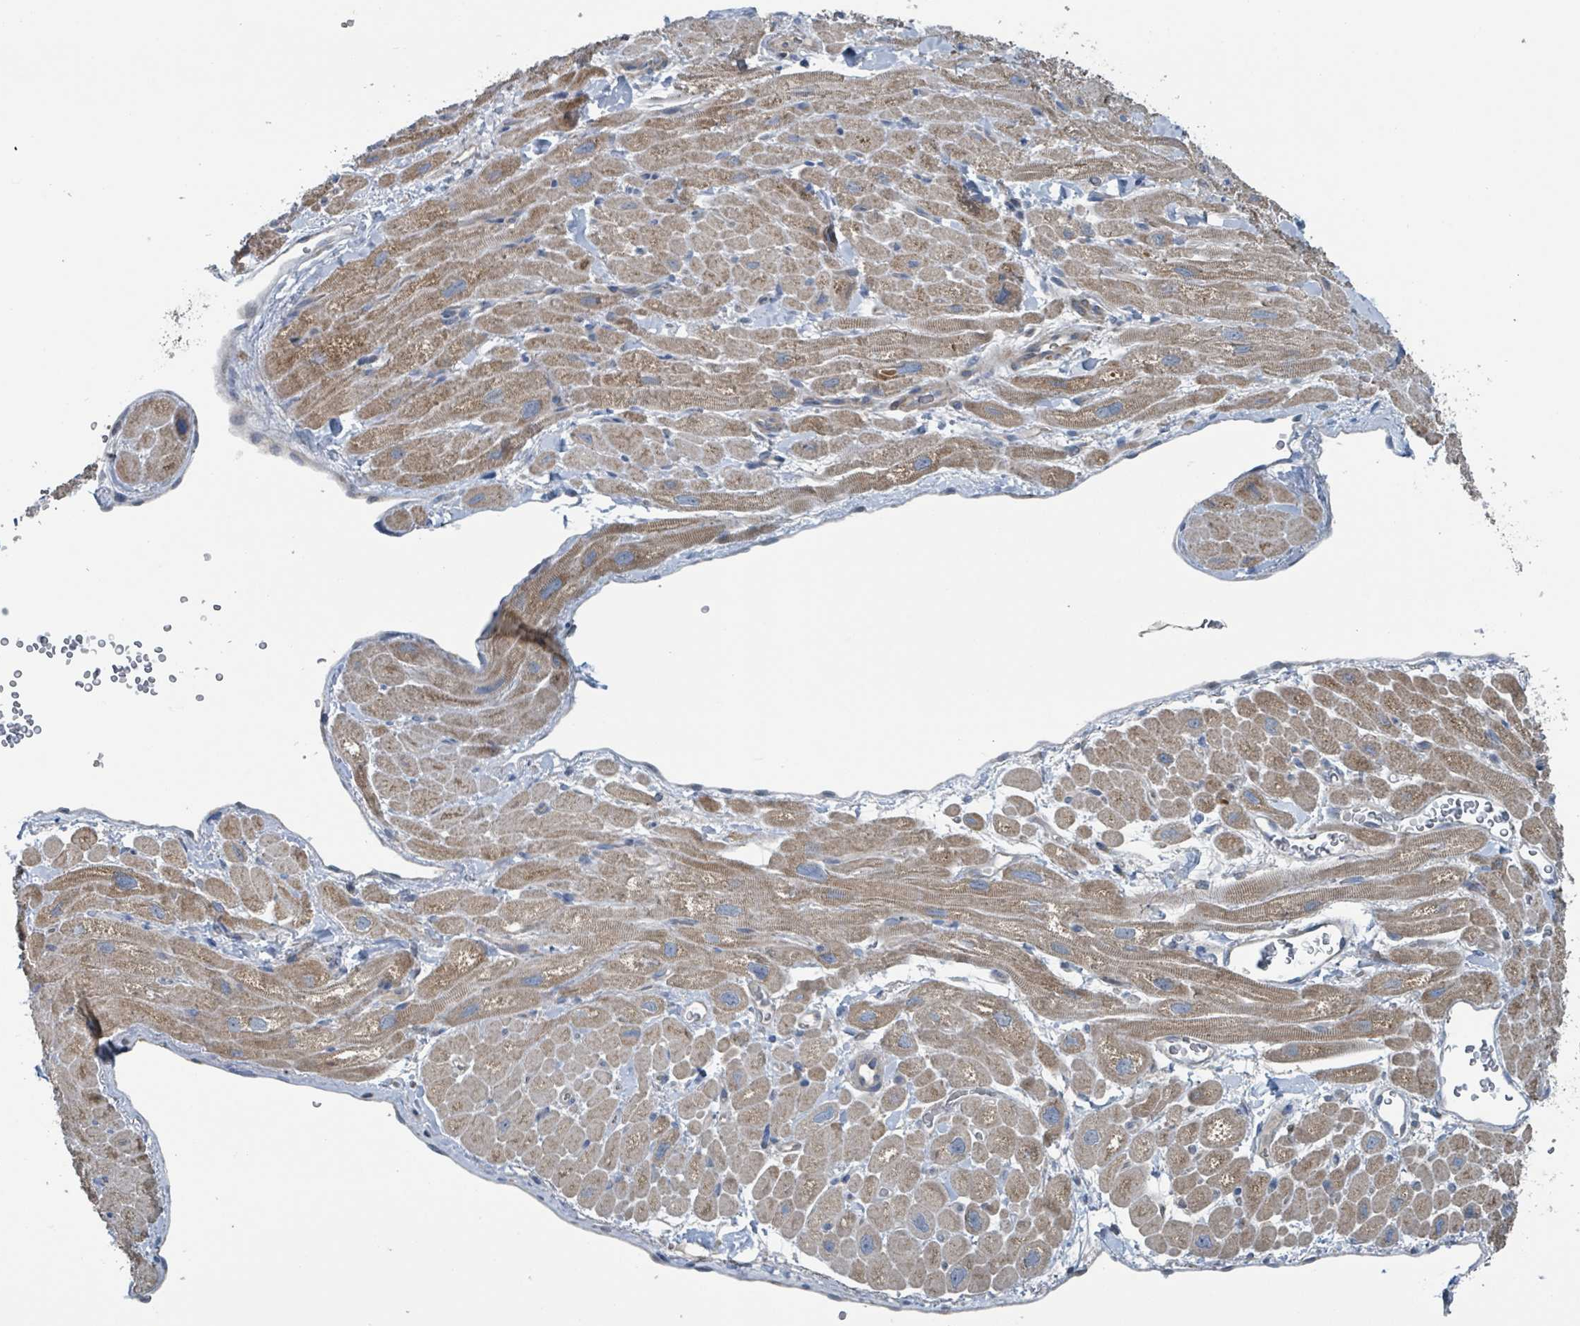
{"staining": {"intensity": "moderate", "quantity": "25%-75%", "location": "cytoplasmic/membranous"}, "tissue": "heart muscle", "cell_type": "Cardiomyocytes", "image_type": "normal", "snomed": [{"axis": "morphology", "description": "Normal tissue, NOS"}, {"axis": "topography", "description": "Heart"}], "caption": "The micrograph displays a brown stain indicating the presence of a protein in the cytoplasmic/membranous of cardiomyocytes in heart muscle.", "gene": "ACBD4", "patient": {"sex": "male", "age": 65}}